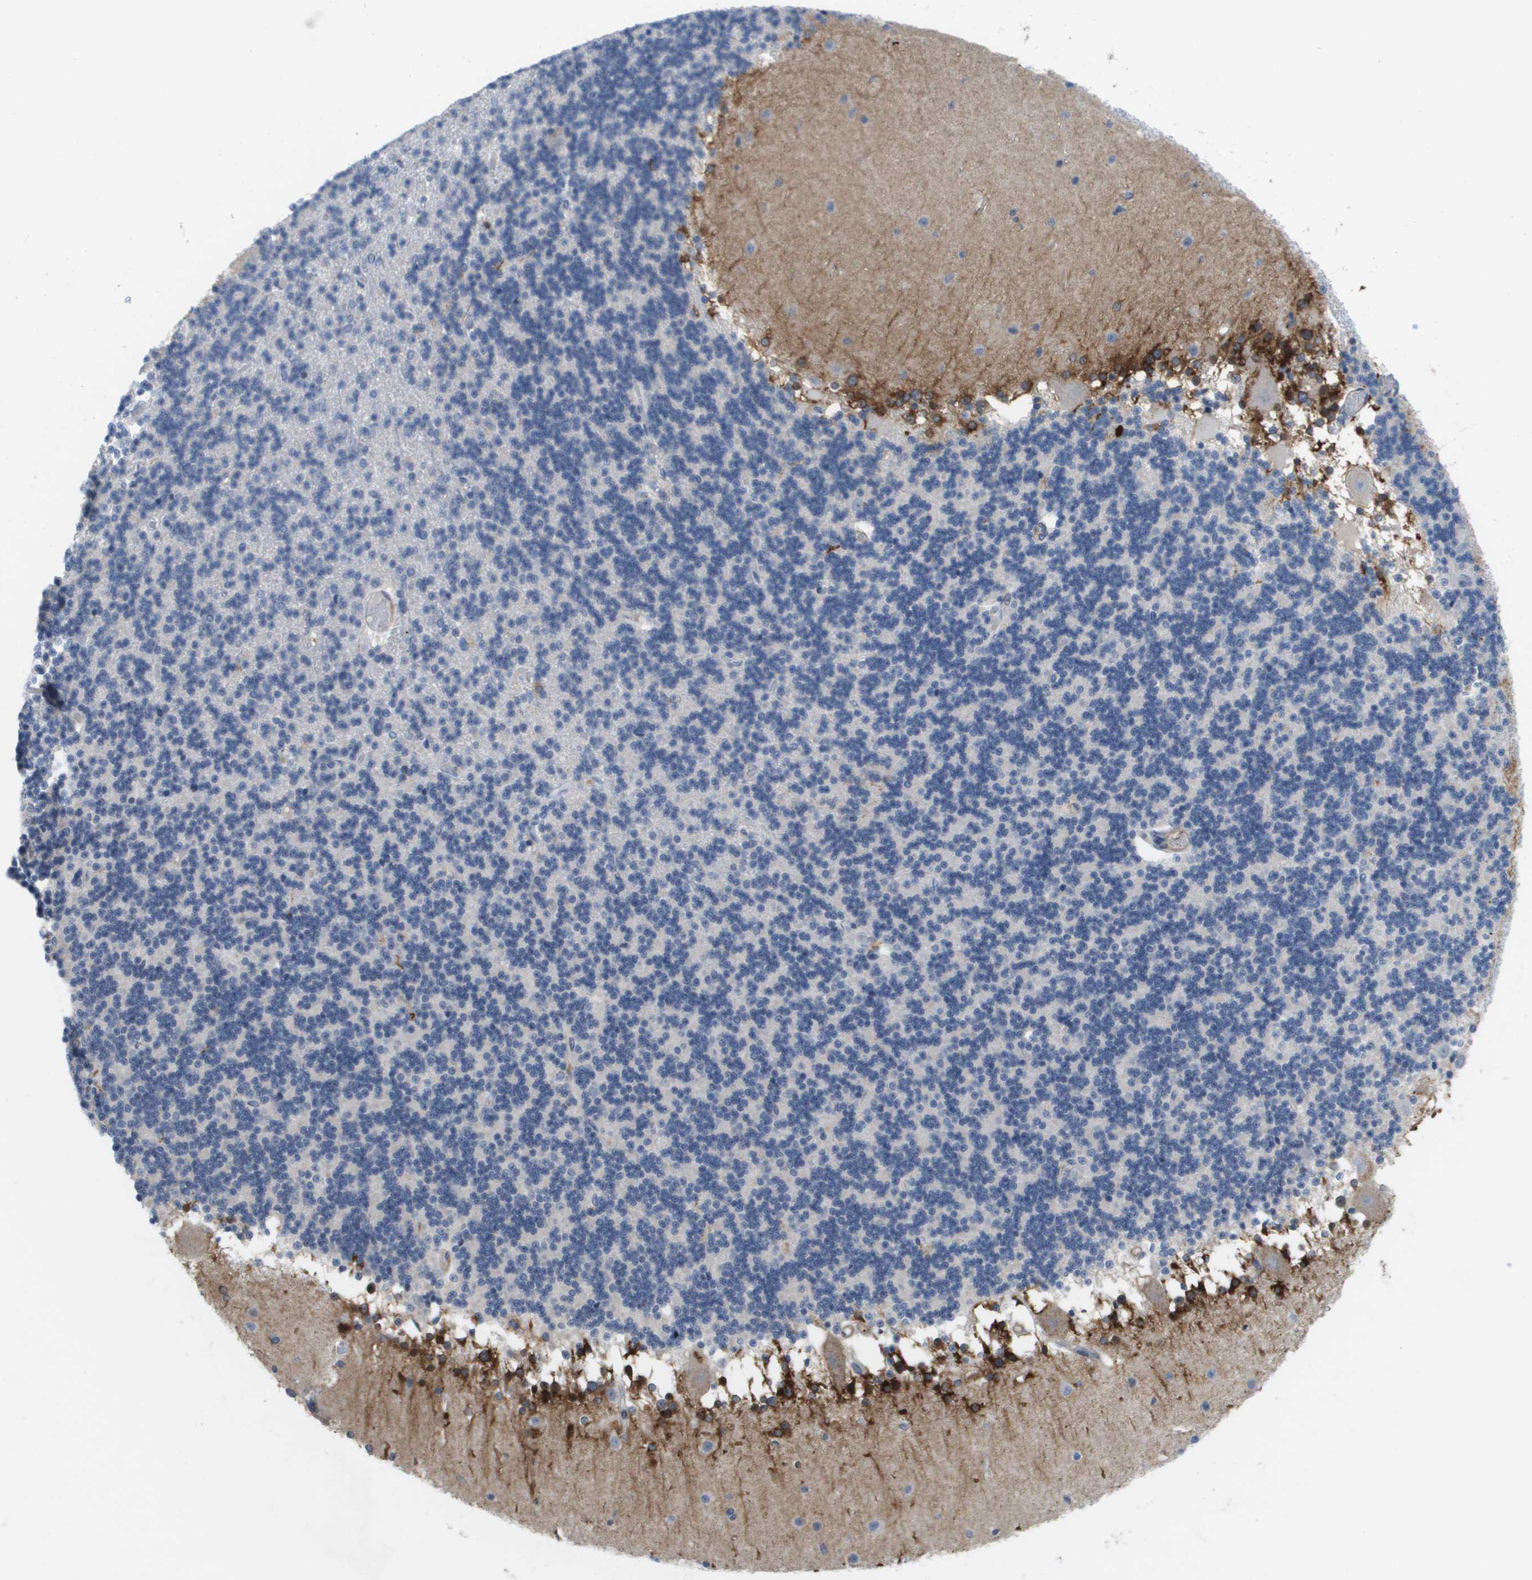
{"staining": {"intensity": "negative", "quantity": "none", "location": "none"}, "tissue": "cerebellum", "cell_type": "Cells in granular layer", "image_type": "normal", "snomed": [{"axis": "morphology", "description": "Normal tissue, NOS"}, {"axis": "topography", "description": "Cerebellum"}], "caption": "There is no significant staining in cells in granular layer of cerebellum. (IHC, brightfield microscopy, high magnification).", "gene": "MARCHF8", "patient": {"sex": "female", "age": 54}}